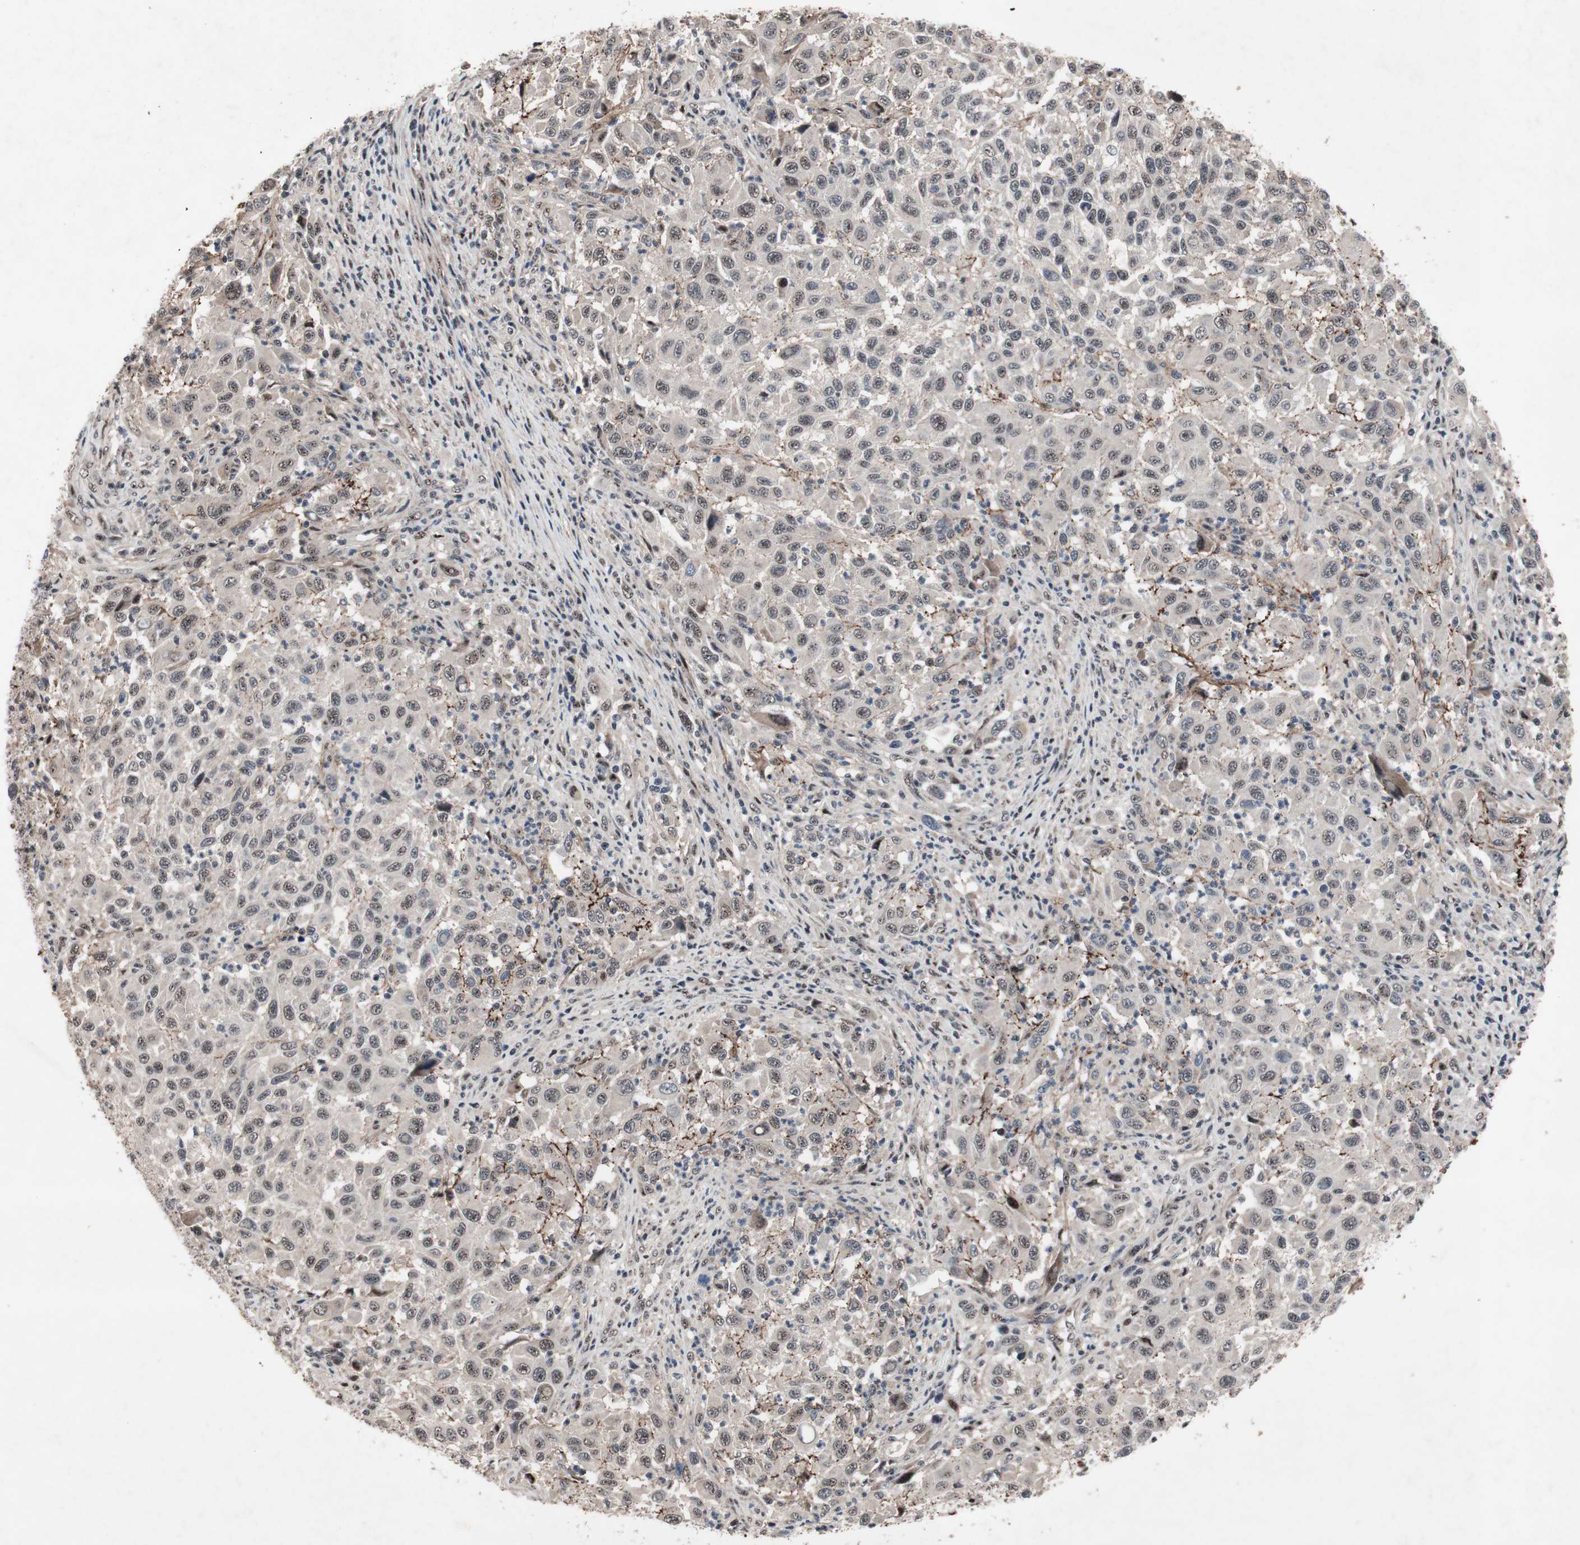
{"staining": {"intensity": "weak", "quantity": ">75%", "location": "nuclear"}, "tissue": "melanoma", "cell_type": "Tumor cells", "image_type": "cancer", "snomed": [{"axis": "morphology", "description": "Malignant melanoma, Metastatic site"}, {"axis": "topography", "description": "Lymph node"}], "caption": "Immunohistochemistry (IHC) image of neoplastic tissue: melanoma stained using IHC demonstrates low levels of weak protein expression localized specifically in the nuclear of tumor cells, appearing as a nuclear brown color.", "gene": "SOX7", "patient": {"sex": "male", "age": 61}}